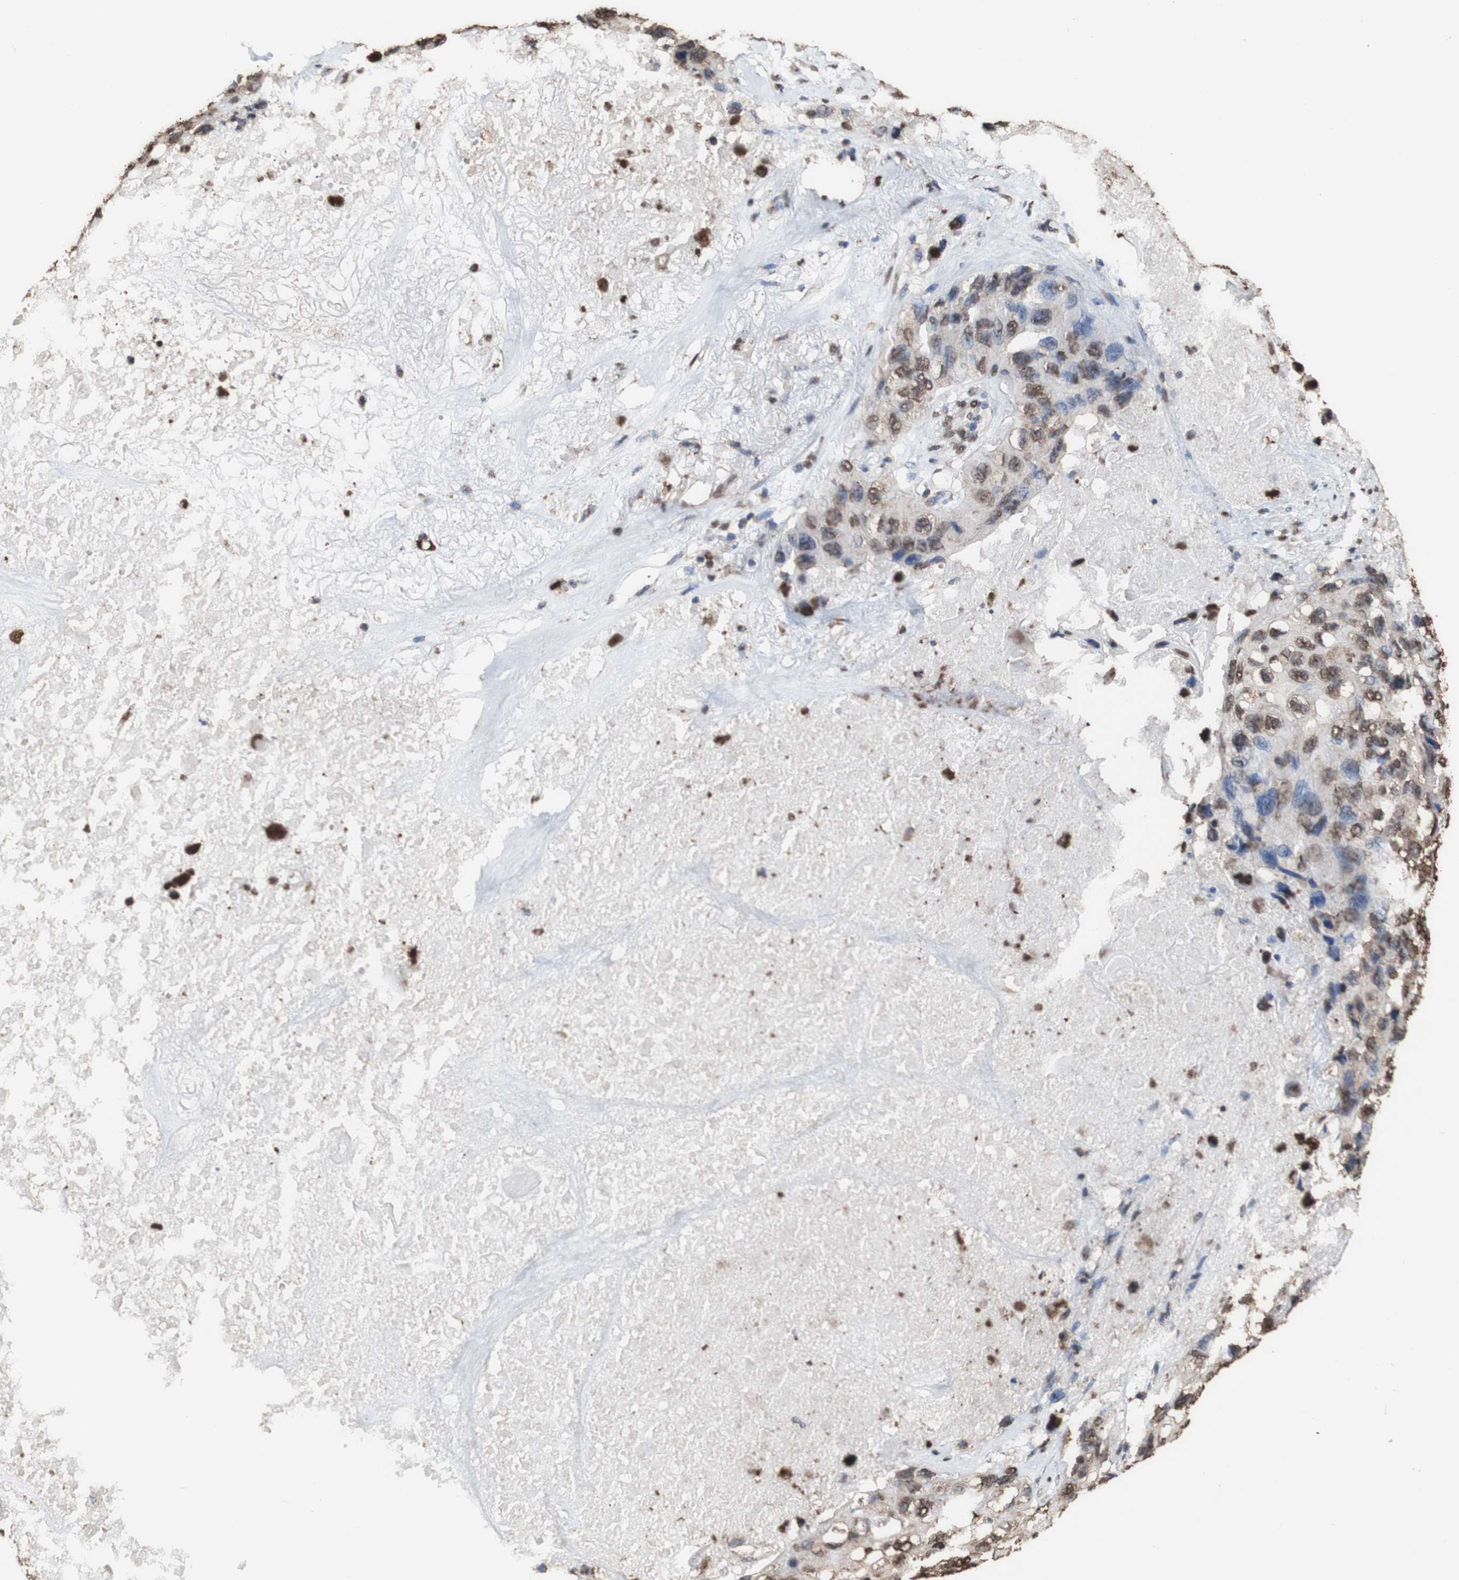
{"staining": {"intensity": "moderate", "quantity": "25%-75%", "location": "cytoplasmic/membranous,nuclear"}, "tissue": "lung cancer", "cell_type": "Tumor cells", "image_type": "cancer", "snomed": [{"axis": "morphology", "description": "Squamous cell carcinoma, NOS"}, {"axis": "topography", "description": "Lung"}], "caption": "The micrograph exhibits immunohistochemical staining of lung cancer. There is moderate cytoplasmic/membranous and nuclear expression is present in approximately 25%-75% of tumor cells.", "gene": "PIDD1", "patient": {"sex": "female", "age": 73}}